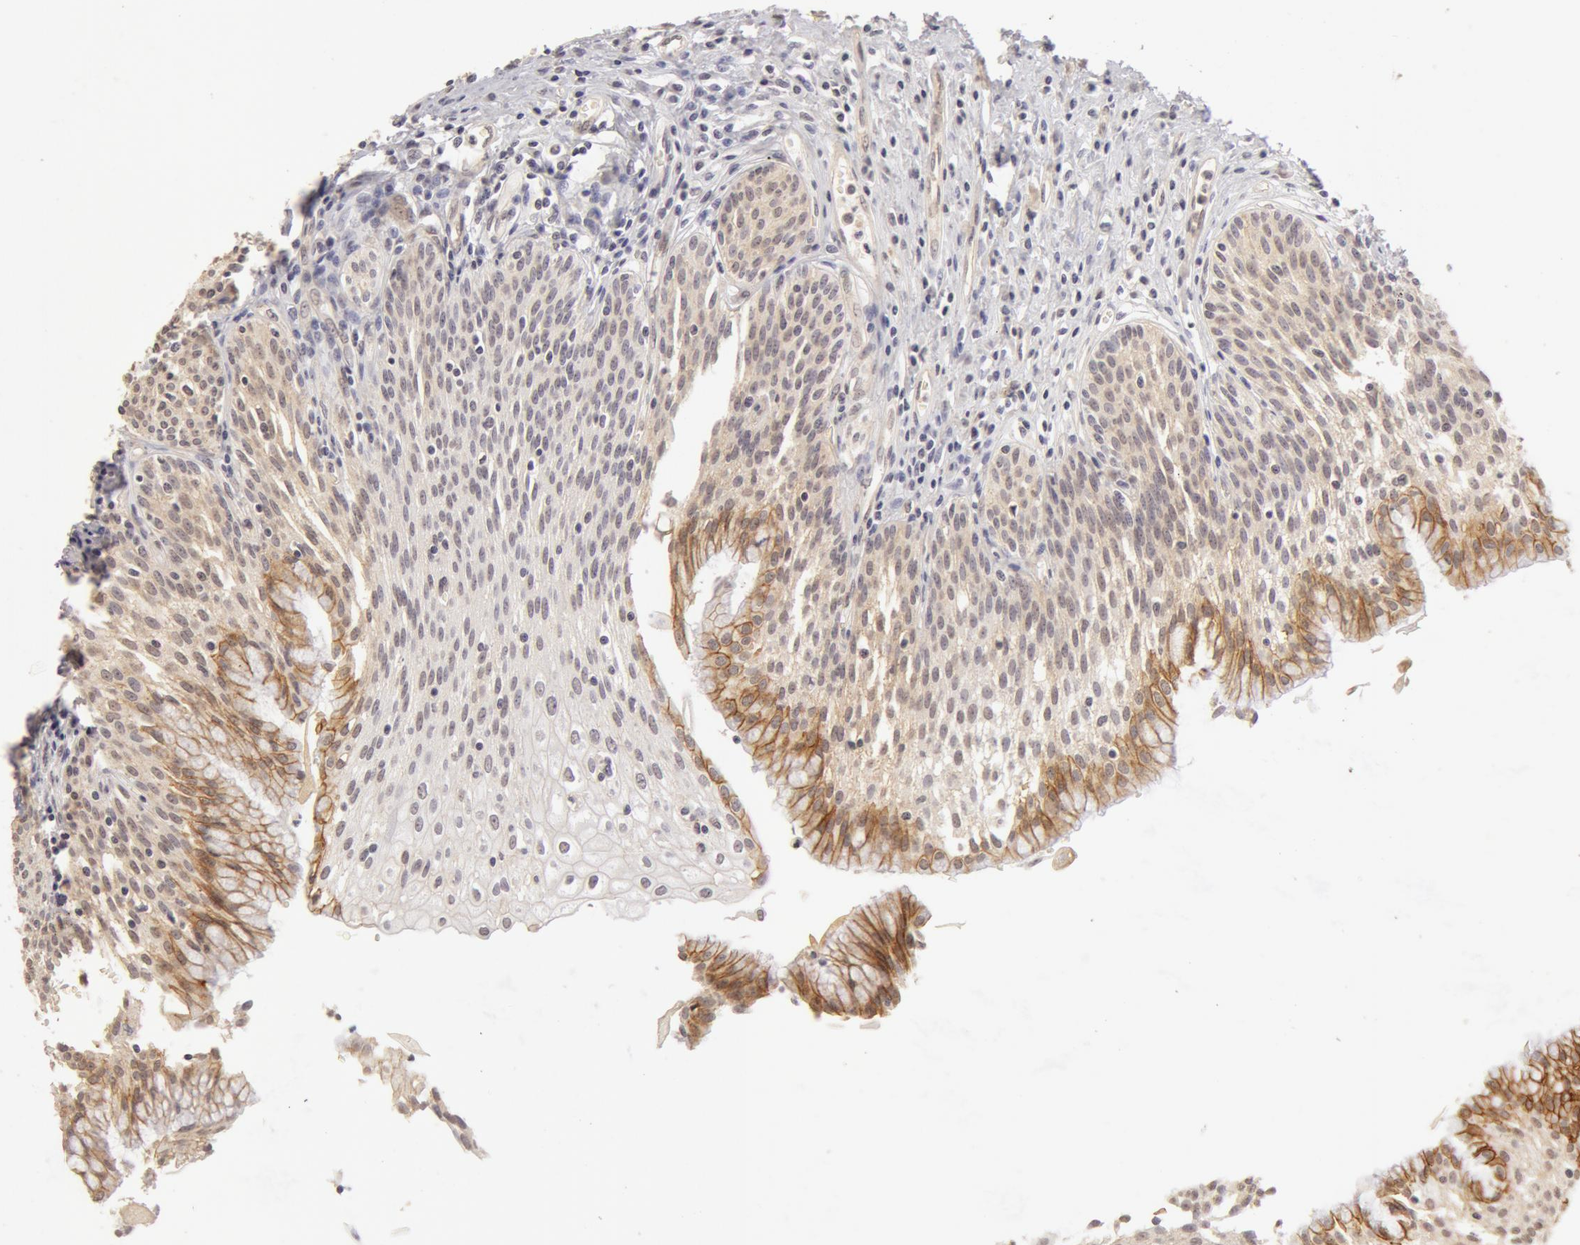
{"staining": {"intensity": "moderate", "quantity": ">75%", "location": "cytoplasmic/membranous"}, "tissue": "urinary bladder", "cell_type": "Urothelial cells", "image_type": "normal", "snomed": [{"axis": "morphology", "description": "Normal tissue, NOS"}, {"axis": "topography", "description": "Urinary bladder"}], "caption": "Urinary bladder stained with DAB (3,3'-diaminobenzidine) IHC exhibits medium levels of moderate cytoplasmic/membranous expression in approximately >75% of urothelial cells. (DAB (3,3'-diaminobenzidine) IHC, brown staining for protein, blue staining for nuclei).", "gene": "ADAM10", "patient": {"sex": "female", "age": 39}}